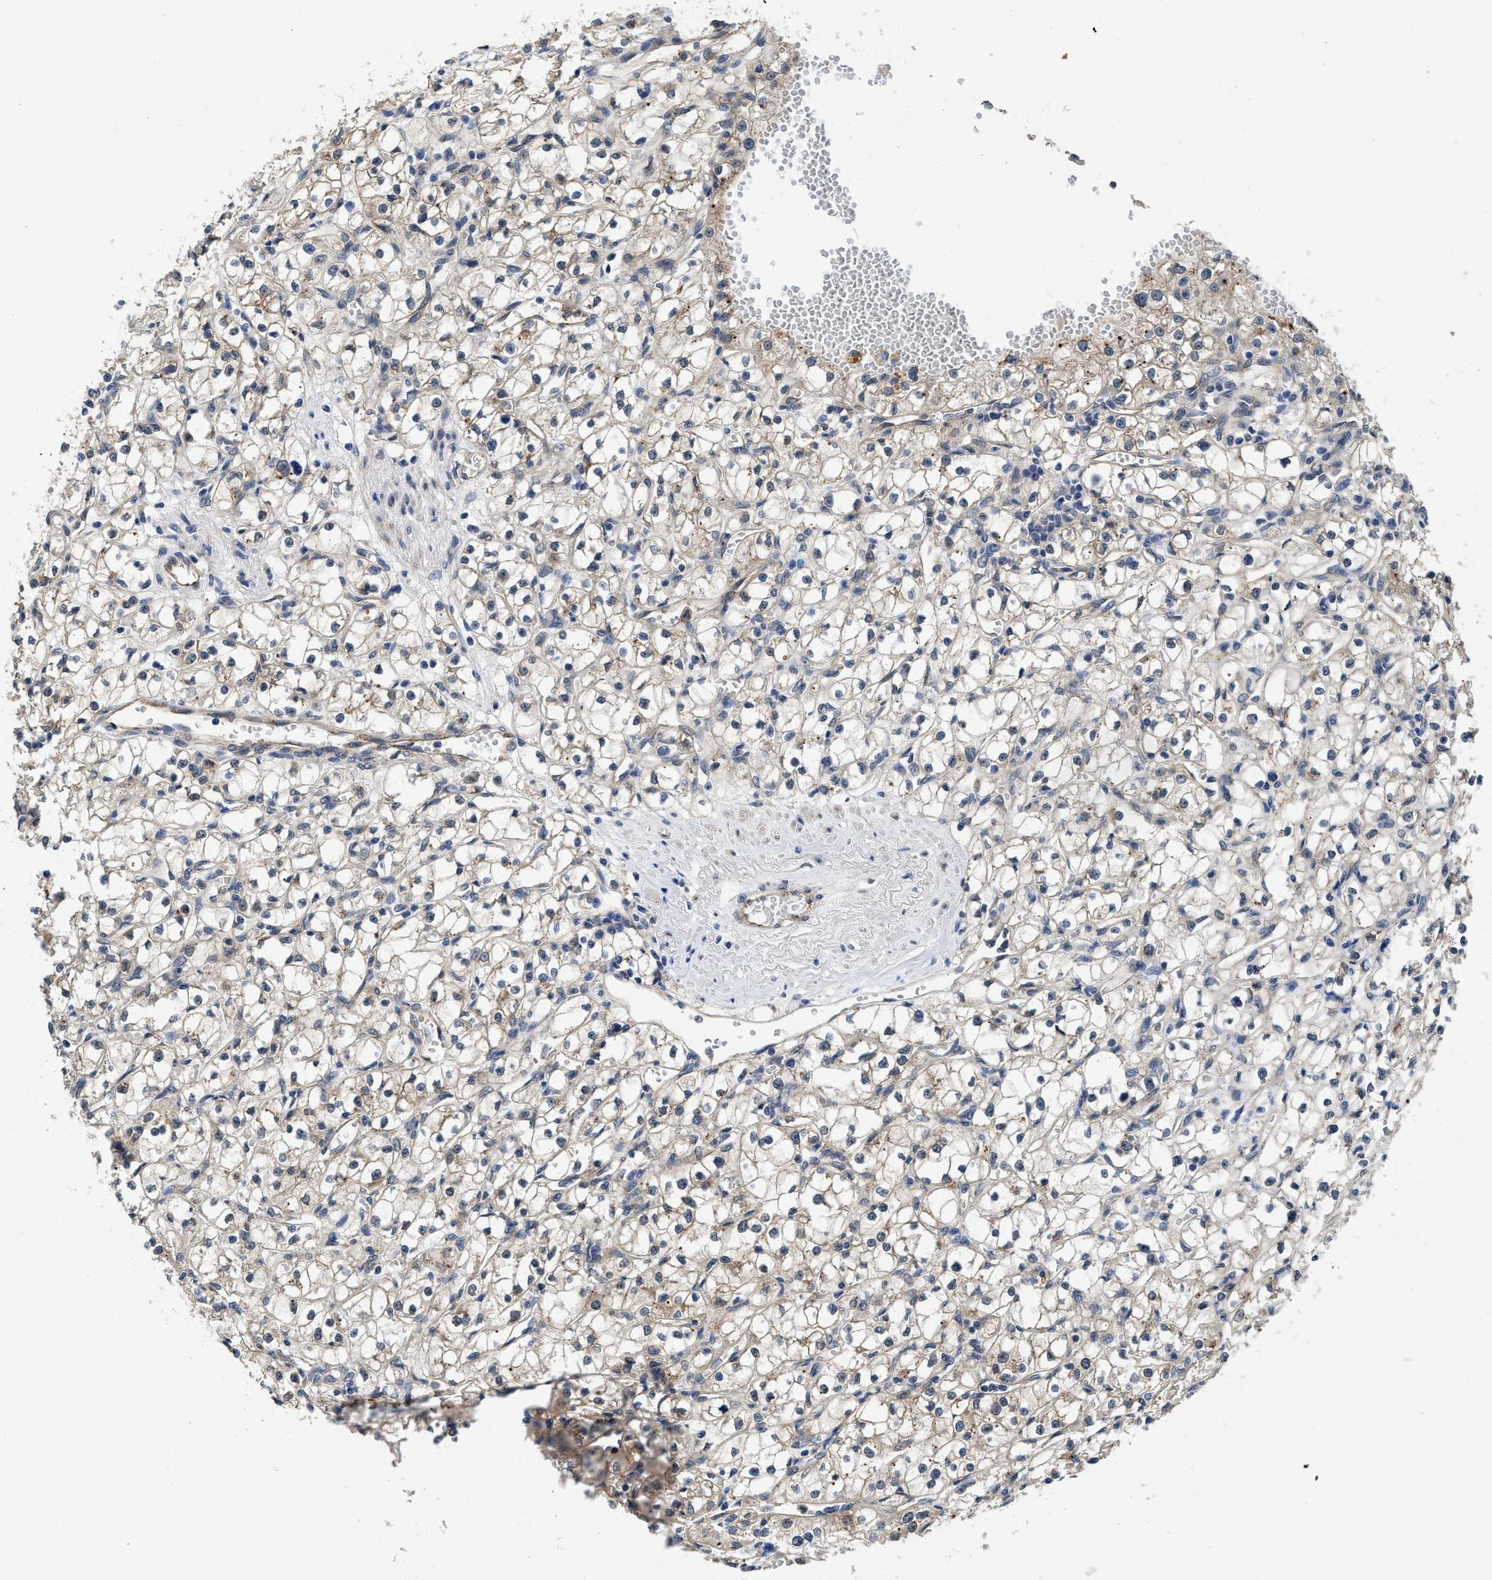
{"staining": {"intensity": "weak", "quantity": "<25%", "location": "cytoplasmic/membranous"}, "tissue": "renal cancer", "cell_type": "Tumor cells", "image_type": "cancer", "snomed": [{"axis": "morphology", "description": "Adenocarcinoma, NOS"}, {"axis": "topography", "description": "Kidney"}], "caption": "High magnification brightfield microscopy of renal adenocarcinoma stained with DAB (brown) and counterstained with hematoxylin (blue): tumor cells show no significant staining.", "gene": "PKD2", "patient": {"sex": "male", "age": 56}}